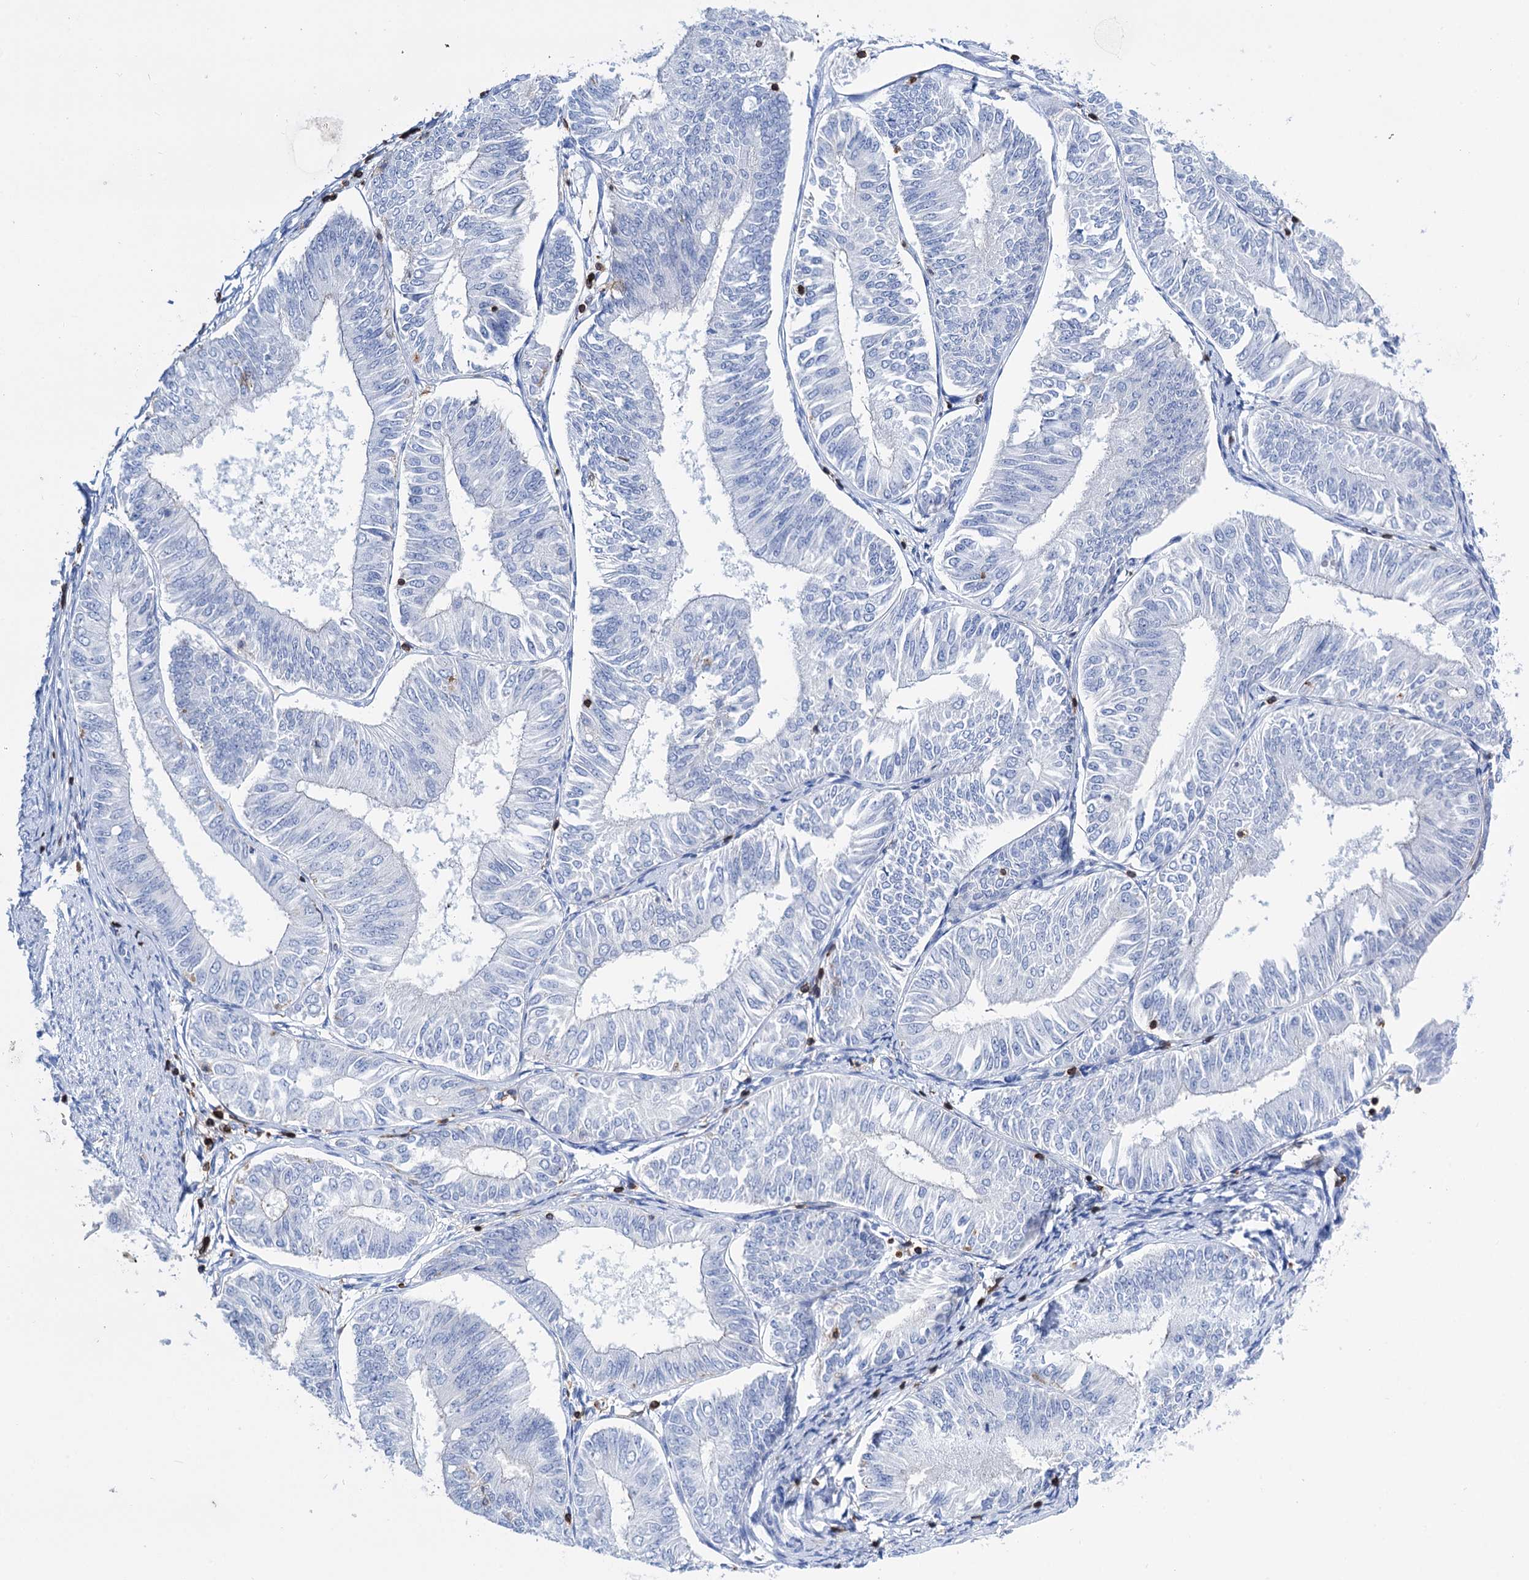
{"staining": {"intensity": "negative", "quantity": "none", "location": "none"}, "tissue": "endometrial cancer", "cell_type": "Tumor cells", "image_type": "cancer", "snomed": [{"axis": "morphology", "description": "Adenocarcinoma, NOS"}, {"axis": "topography", "description": "Endometrium"}], "caption": "Adenocarcinoma (endometrial) was stained to show a protein in brown. There is no significant expression in tumor cells.", "gene": "DEF6", "patient": {"sex": "female", "age": 58}}